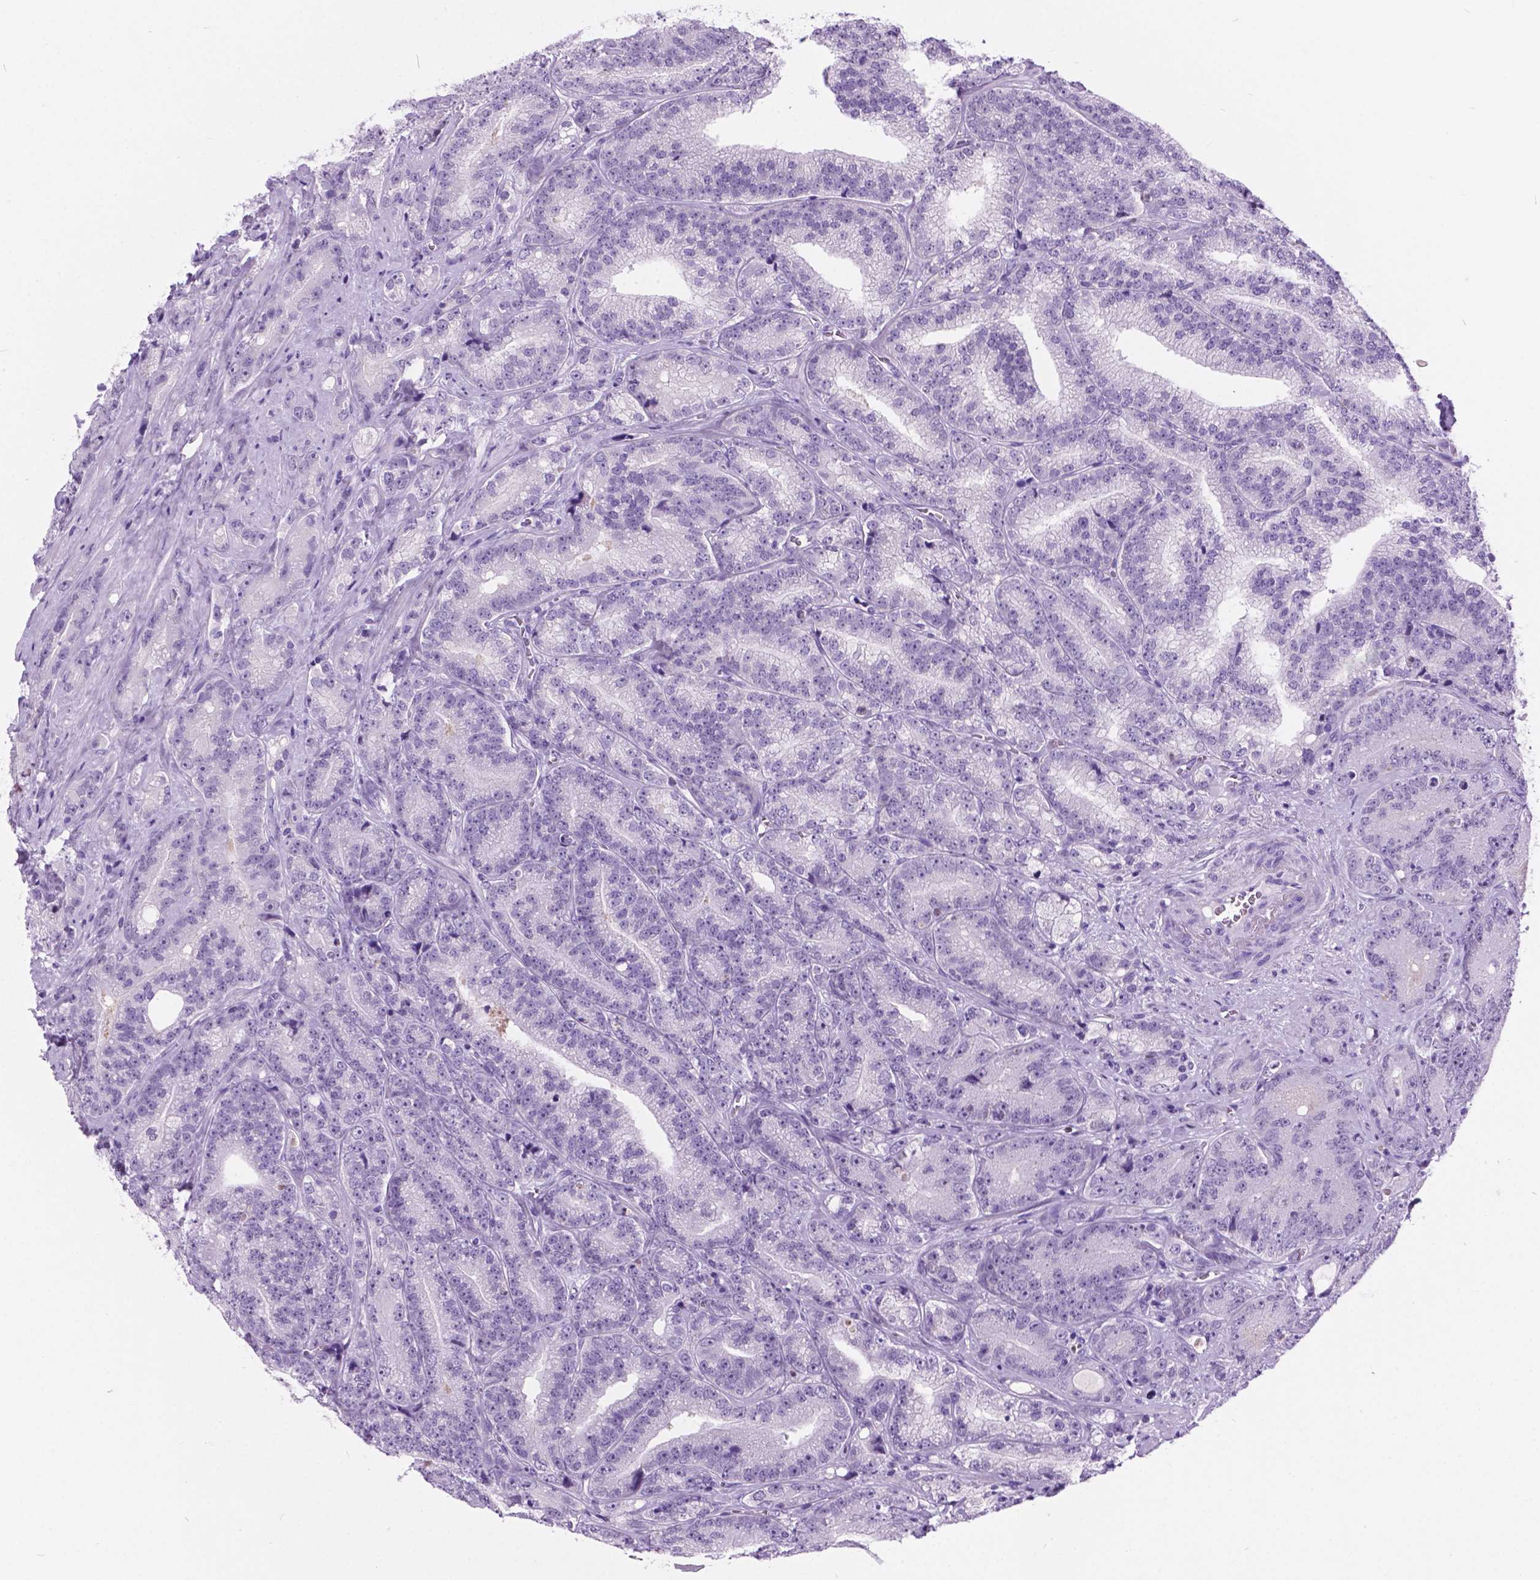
{"staining": {"intensity": "negative", "quantity": "none", "location": "none"}, "tissue": "prostate cancer", "cell_type": "Tumor cells", "image_type": "cancer", "snomed": [{"axis": "morphology", "description": "Adenocarcinoma, NOS"}, {"axis": "topography", "description": "Prostate"}], "caption": "This is an IHC histopathology image of human adenocarcinoma (prostate). There is no staining in tumor cells.", "gene": "ARMS2", "patient": {"sex": "male", "age": 63}}